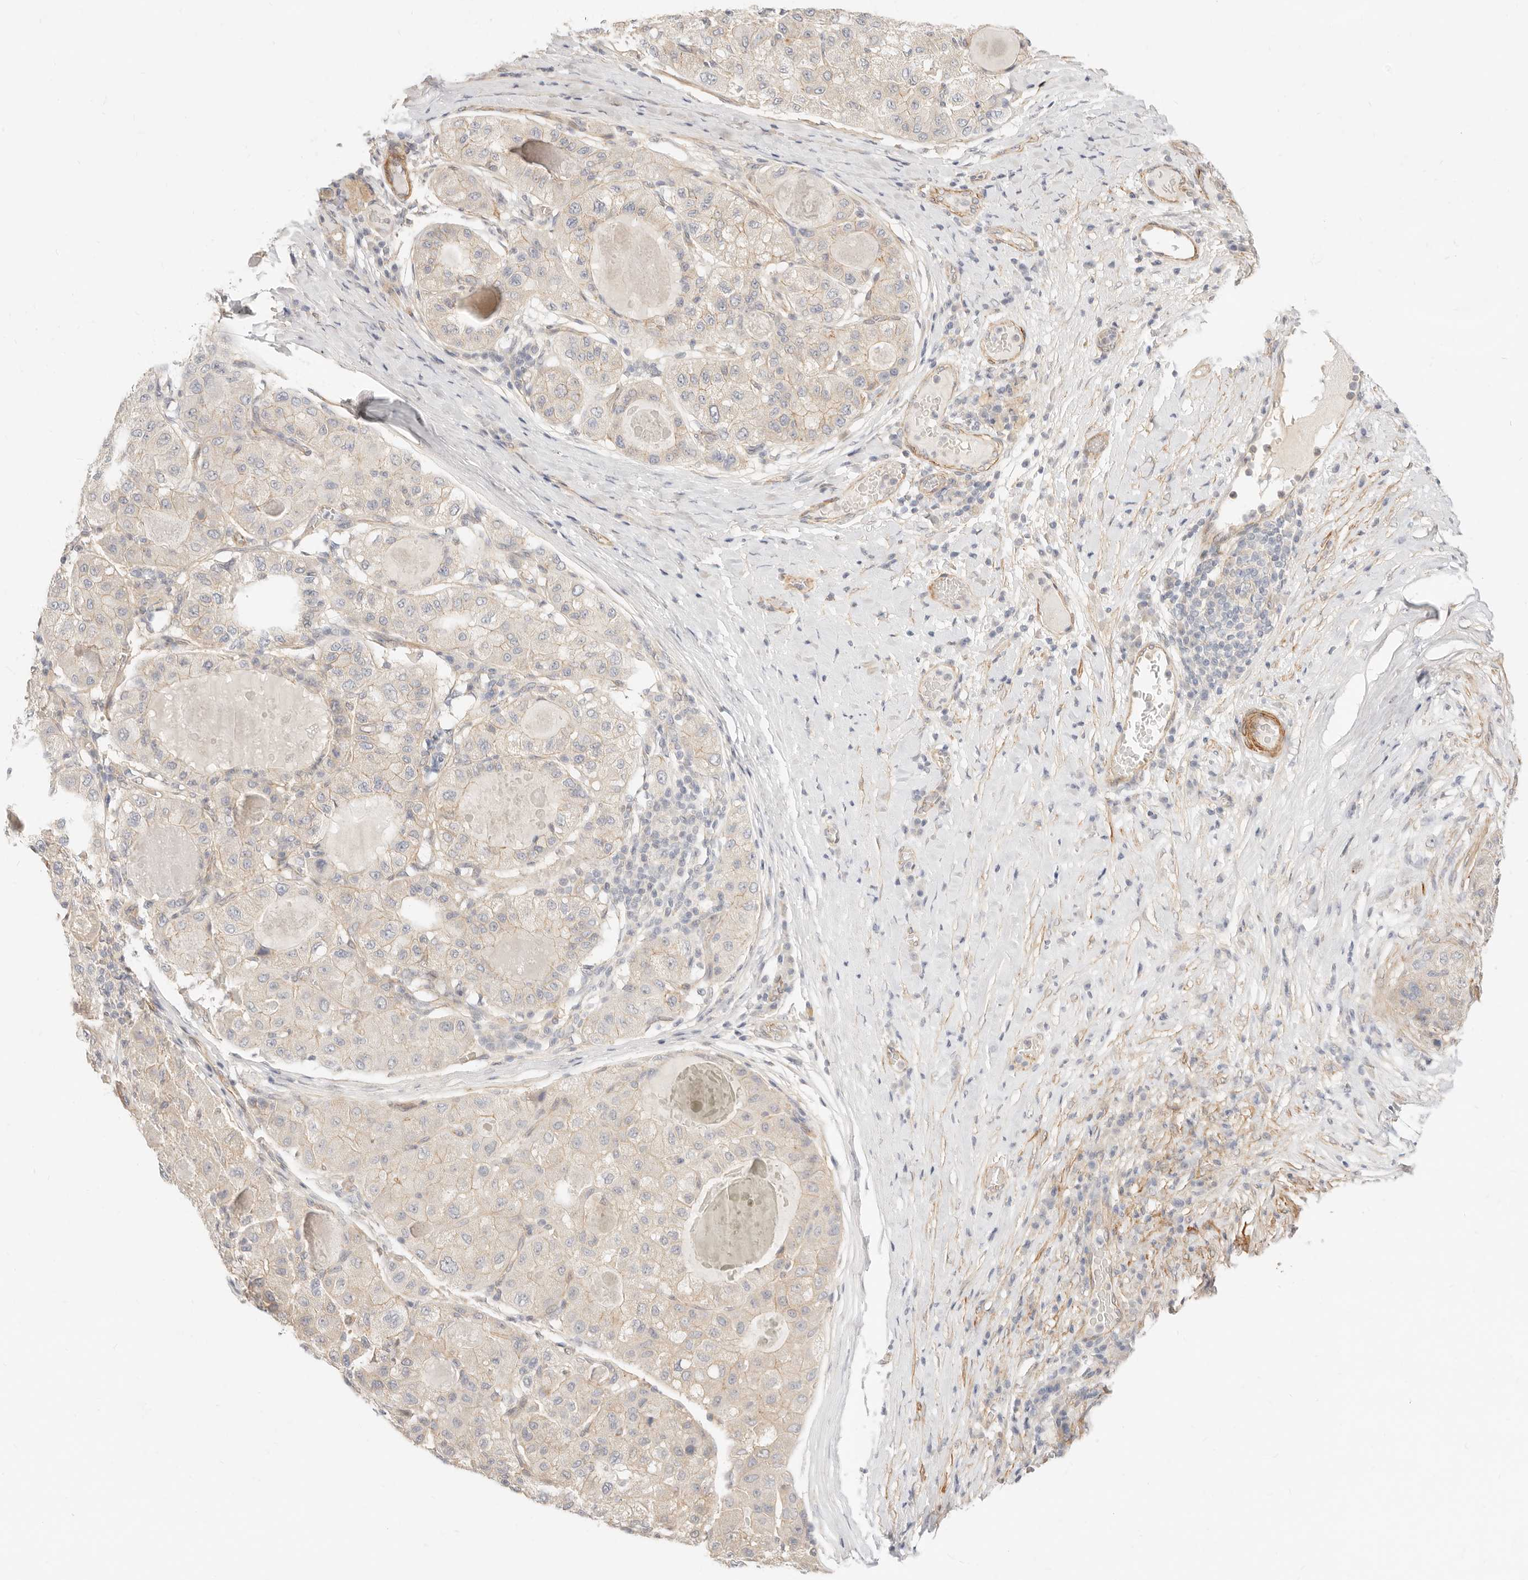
{"staining": {"intensity": "weak", "quantity": "25%-75%", "location": "cytoplasmic/membranous"}, "tissue": "liver cancer", "cell_type": "Tumor cells", "image_type": "cancer", "snomed": [{"axis": "morphology", "description": "Carcinoma, Hepatocellular, NOS"}, {"axis": "topography", "description": "Liver"}], "caption": "Immunohistochemistry (IHC) staining of liver hepatocellular carcinoma, which exhibits low levels of weak cytoplasmic/membranous expression in about 25%-75% of tumor cells indicating weak cytoplasmic/membranous protein positivity. The staining was performed using DAB (3,3'-diaminobenzidine) (brown) for protein detection and nuclei were counterstained in hematoxylin (blue).", "gene": "UBXN10", "patient": {"sex": "male", "age": 80}}